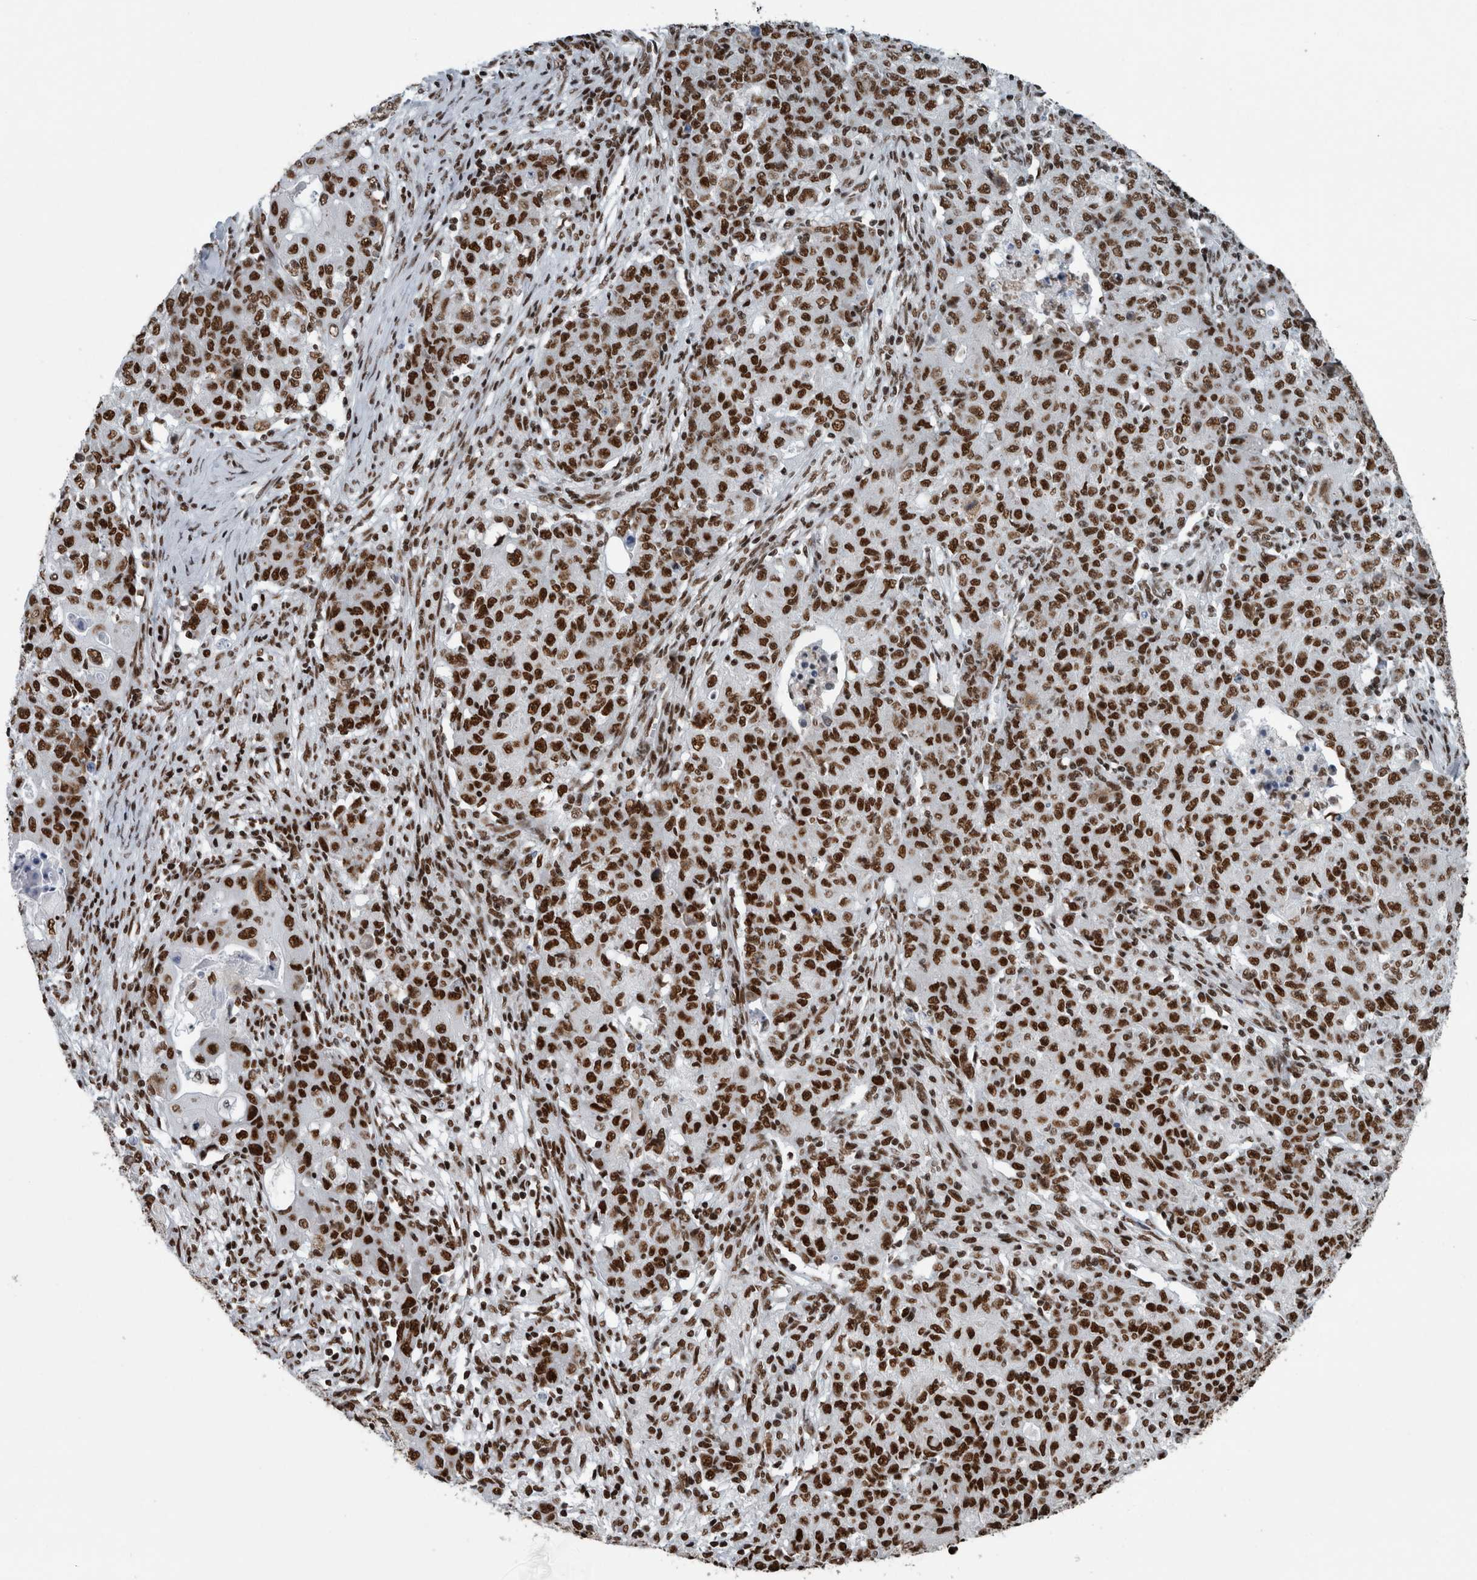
{"staining": {"intensity": "strong", "quantity": ">75%", "location": "nuclear"}, "tissue": "ovarian cancer", "cell_type": "Tumor cells", "image_type": "cancer", "snomed": [{"axis": "morphology", "description": "Carcinoma, endometroid"}, {"axis": "topography", "description": "Ovary"}], "caption": "A high amount of strong nuclear expression is present in approximately >75% of tumor cells in ovarian endometroid carcinoma tissue.", "gene": "DNMT3A", "patient": {"sex": "female", "age": 42}}